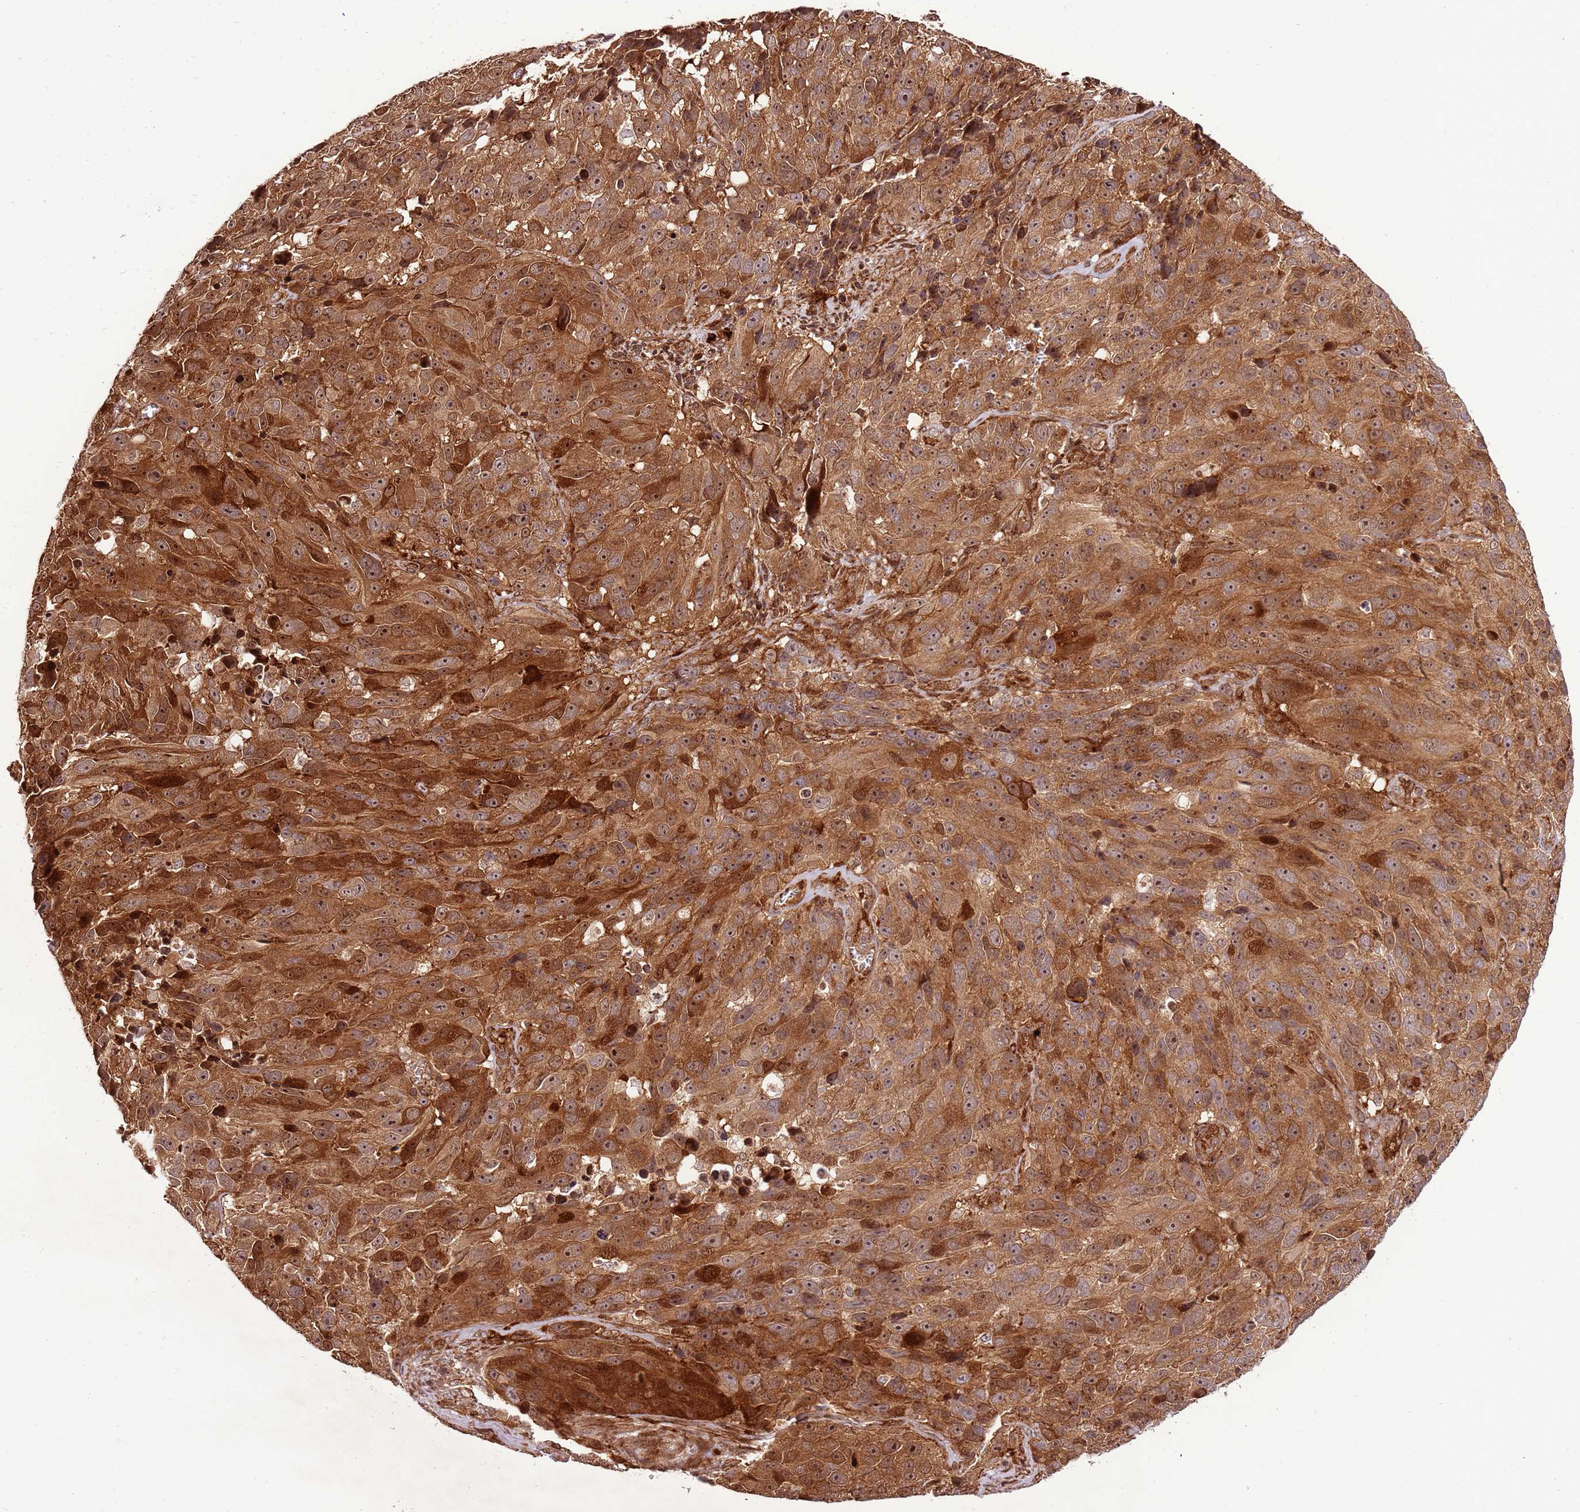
{"staining": {"intensity": "moderate", "quantity": ">75%", "location": "cytoplasmic/membranous,nuclear"}, "tissue": "melanoma", "cell_type": "Tumor cells", "image_type": "cancer", "snomed": [{"axis": "morphology", "description": "Malignant melanoma, NOS"}, {"axis": "topography", "description": "Skin"}], "caption": "Malignant melanoma stained with a protein marker reveals moderate staining in tumor cells.", "gene": "ZNF624", "patient": {"sex": "male", "age": 84}}